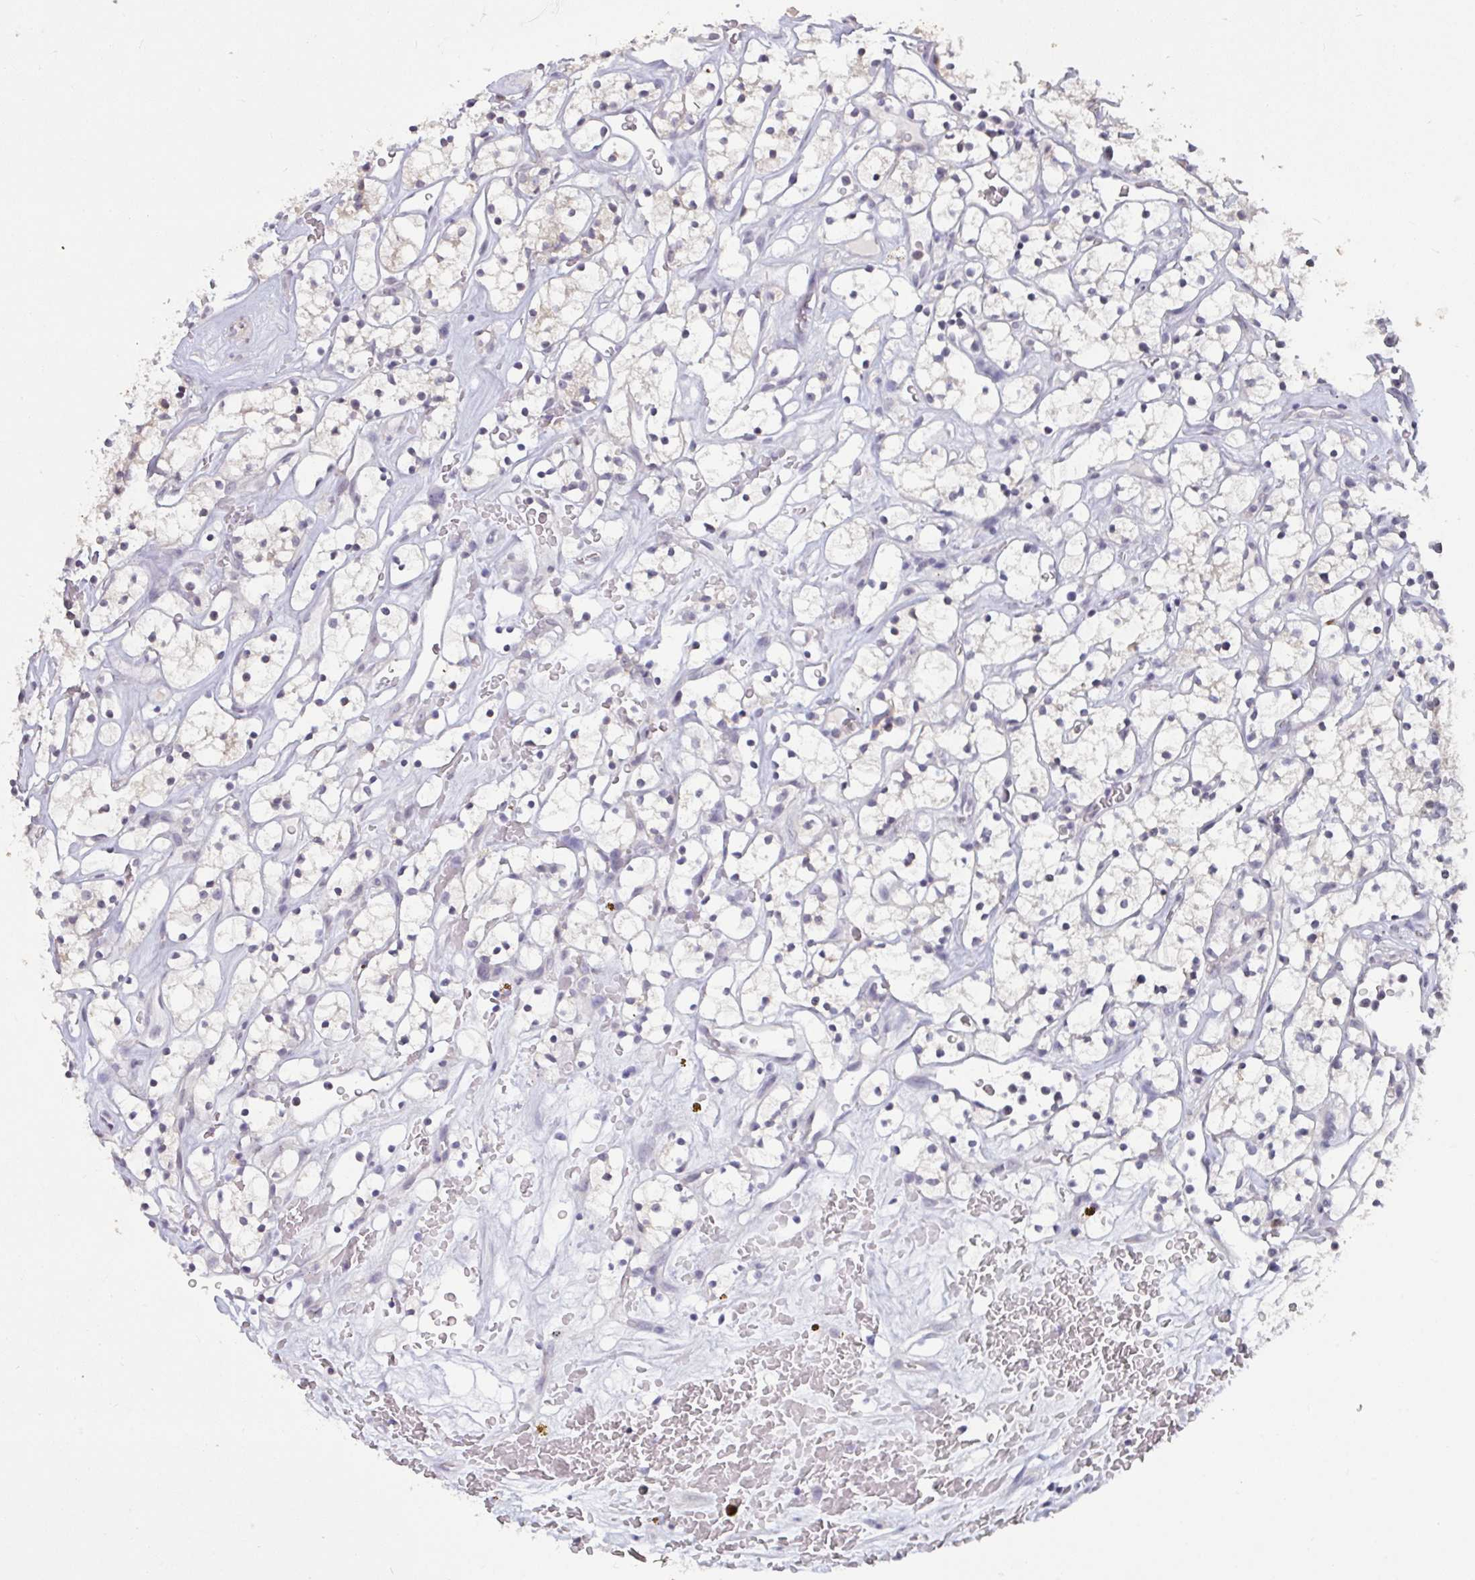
{"staining": {"intensity": "negative", "quantity": "none", "location": "none"}, "tissue": "renal cancer", "cell_type": "Tumor cells", "image_type": "cancer", "snomed": [{"axis": "morphology", "description": "Adenocarcinoma, NOS"}, {"axis": "topography", "description": "Kidney"}], "caption": "The immunohistochemistry image has no significant positivity in tumor cells of renal adenocarcinoma tissue. (DAB (3,3'-diaminobenzidine) immunohistochemistry (IHC) visualized using brightfield microscopy, high magnification).", "gene": "TBC1D4", "patient": {"sex": "female", "age": 64}}